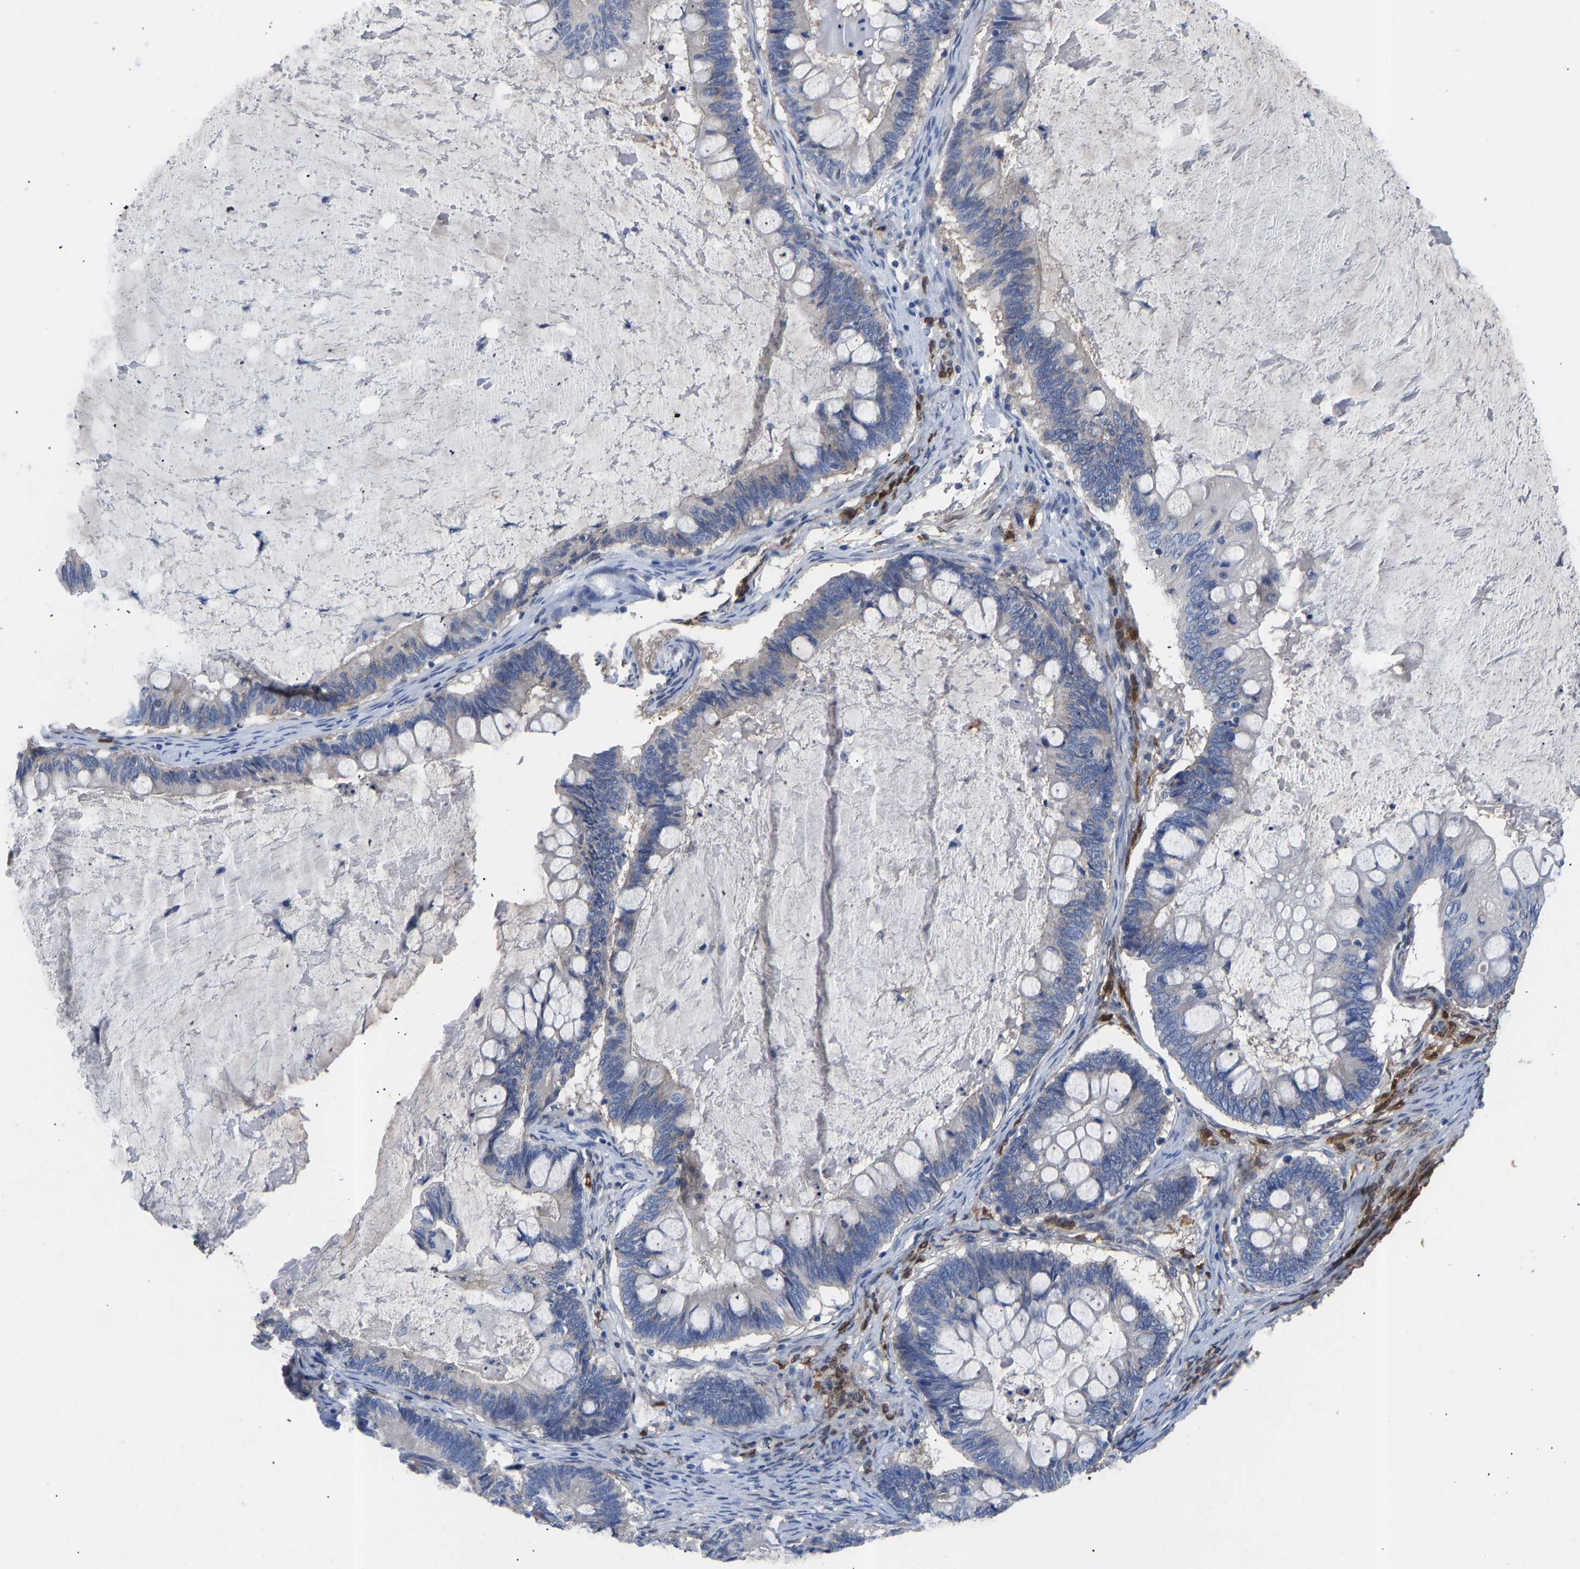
{"staining": {"intensity": "negative", "quantity": "none", "location": "none"}, "tissue": "ovarian cancer", "cell_type": "Tumor cells", "image_type": "cancer", "snomed": [{"axis": "morphology", "description": "Cystadenocarcinoma, mucinous, NOS"}, {"axis": "topography", "description": "Ovary"}], "caption": "The micrograph displays no significant expression in tumor cells of ovarian cancer. (DAB IHC visualized using brightfield microscopy, high magnification).", "gene": "RBP1", "patient": {"sex": "female", "age": 61}}